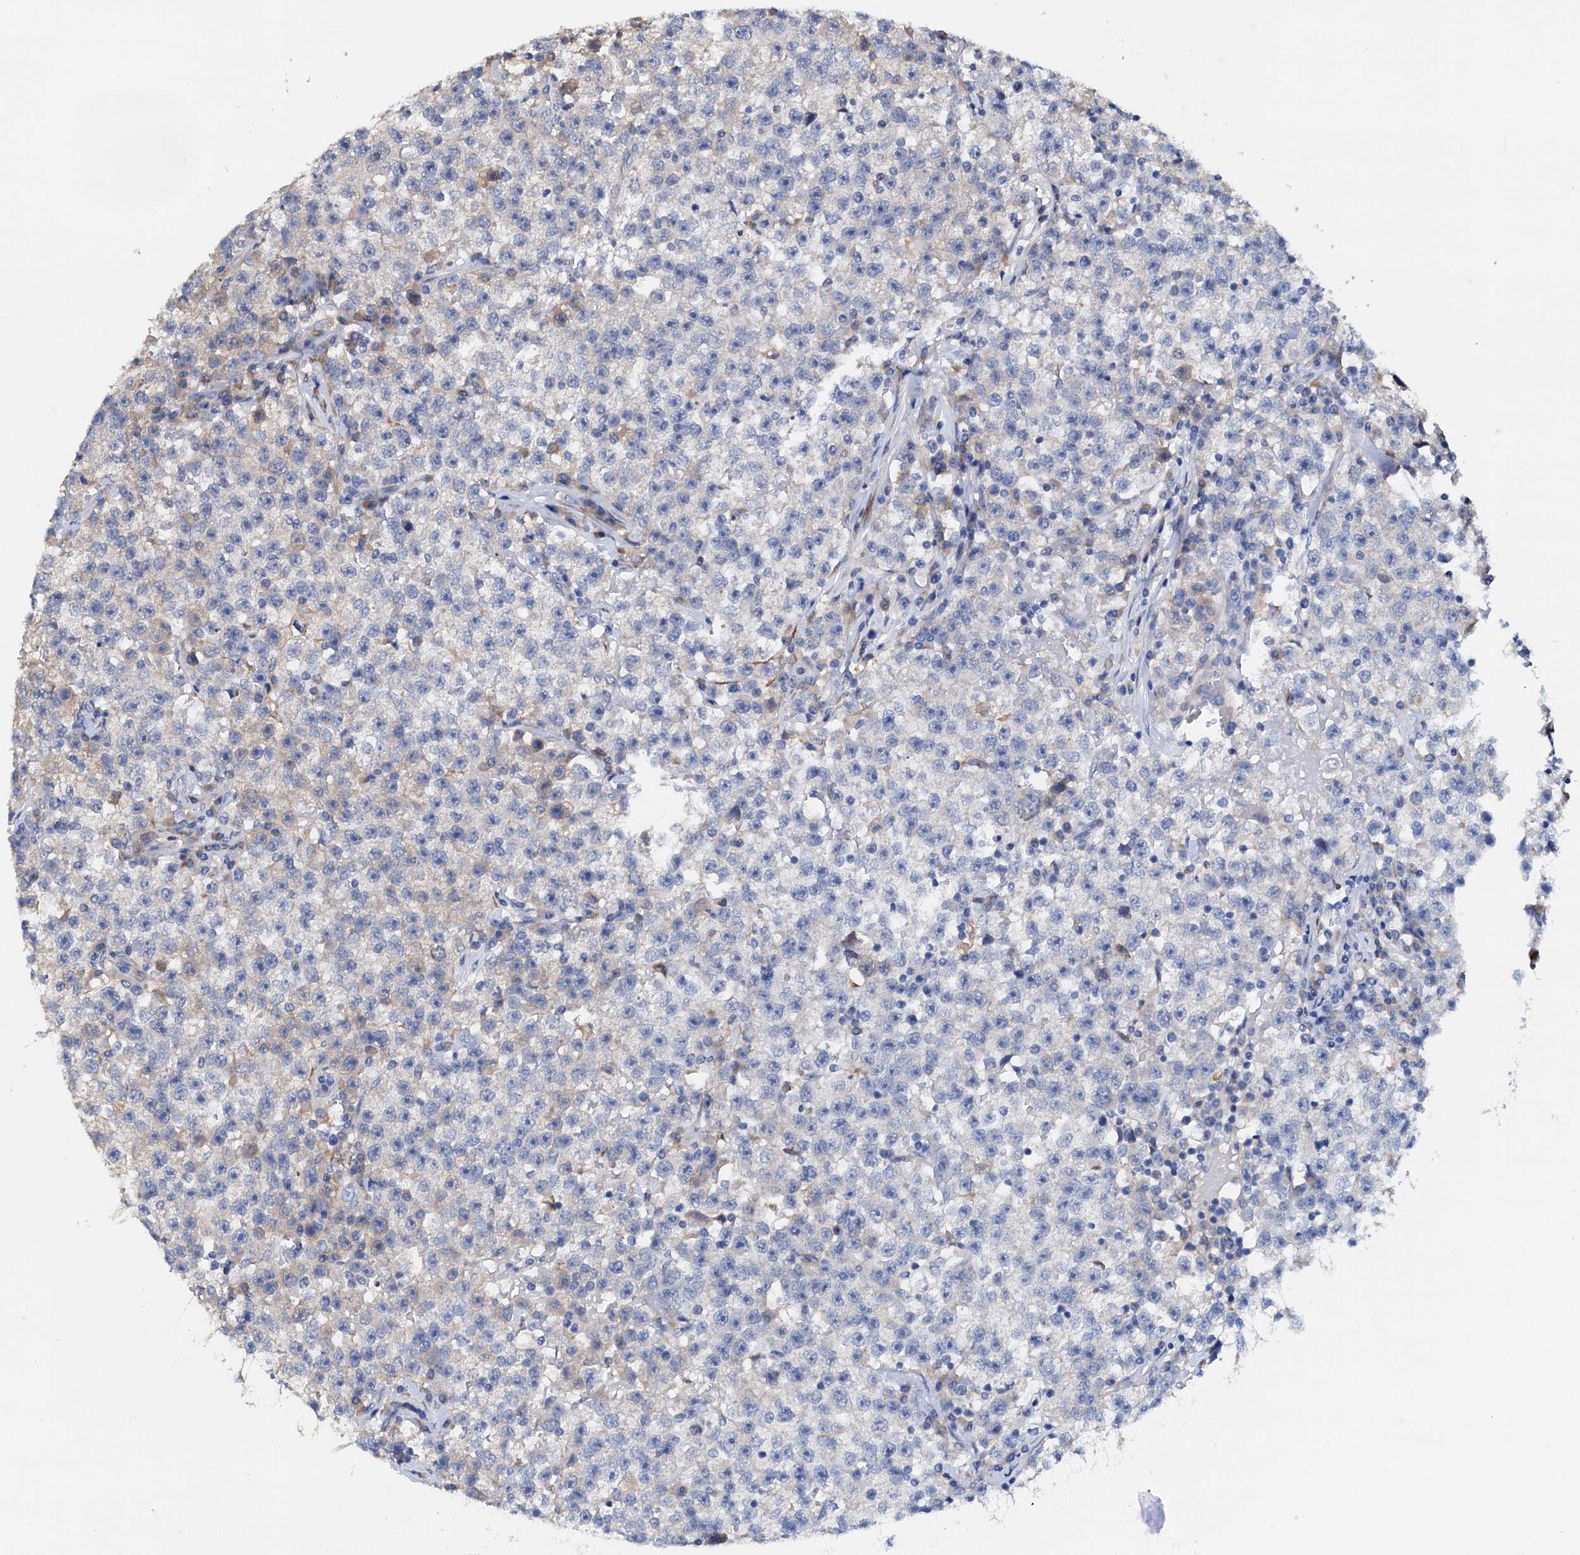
{"staining": {"intensity": "negative", "quantity": "none", "location": "none"}, "tissue": "testis cancer", "cell_type": "Tumor cells", "image_type": "cancer", "snomed": [{"axis": "morphology", "description": "Seminoma, NOS"}, {"axis": "topography", "description": "Testis"}], "caption": "An IHC image of testis seminoma is shown. There is no staining in tumor cells of testis seminoma.", "gene": "RASSF9", "patient": {"sex": "male", "age": 22}}